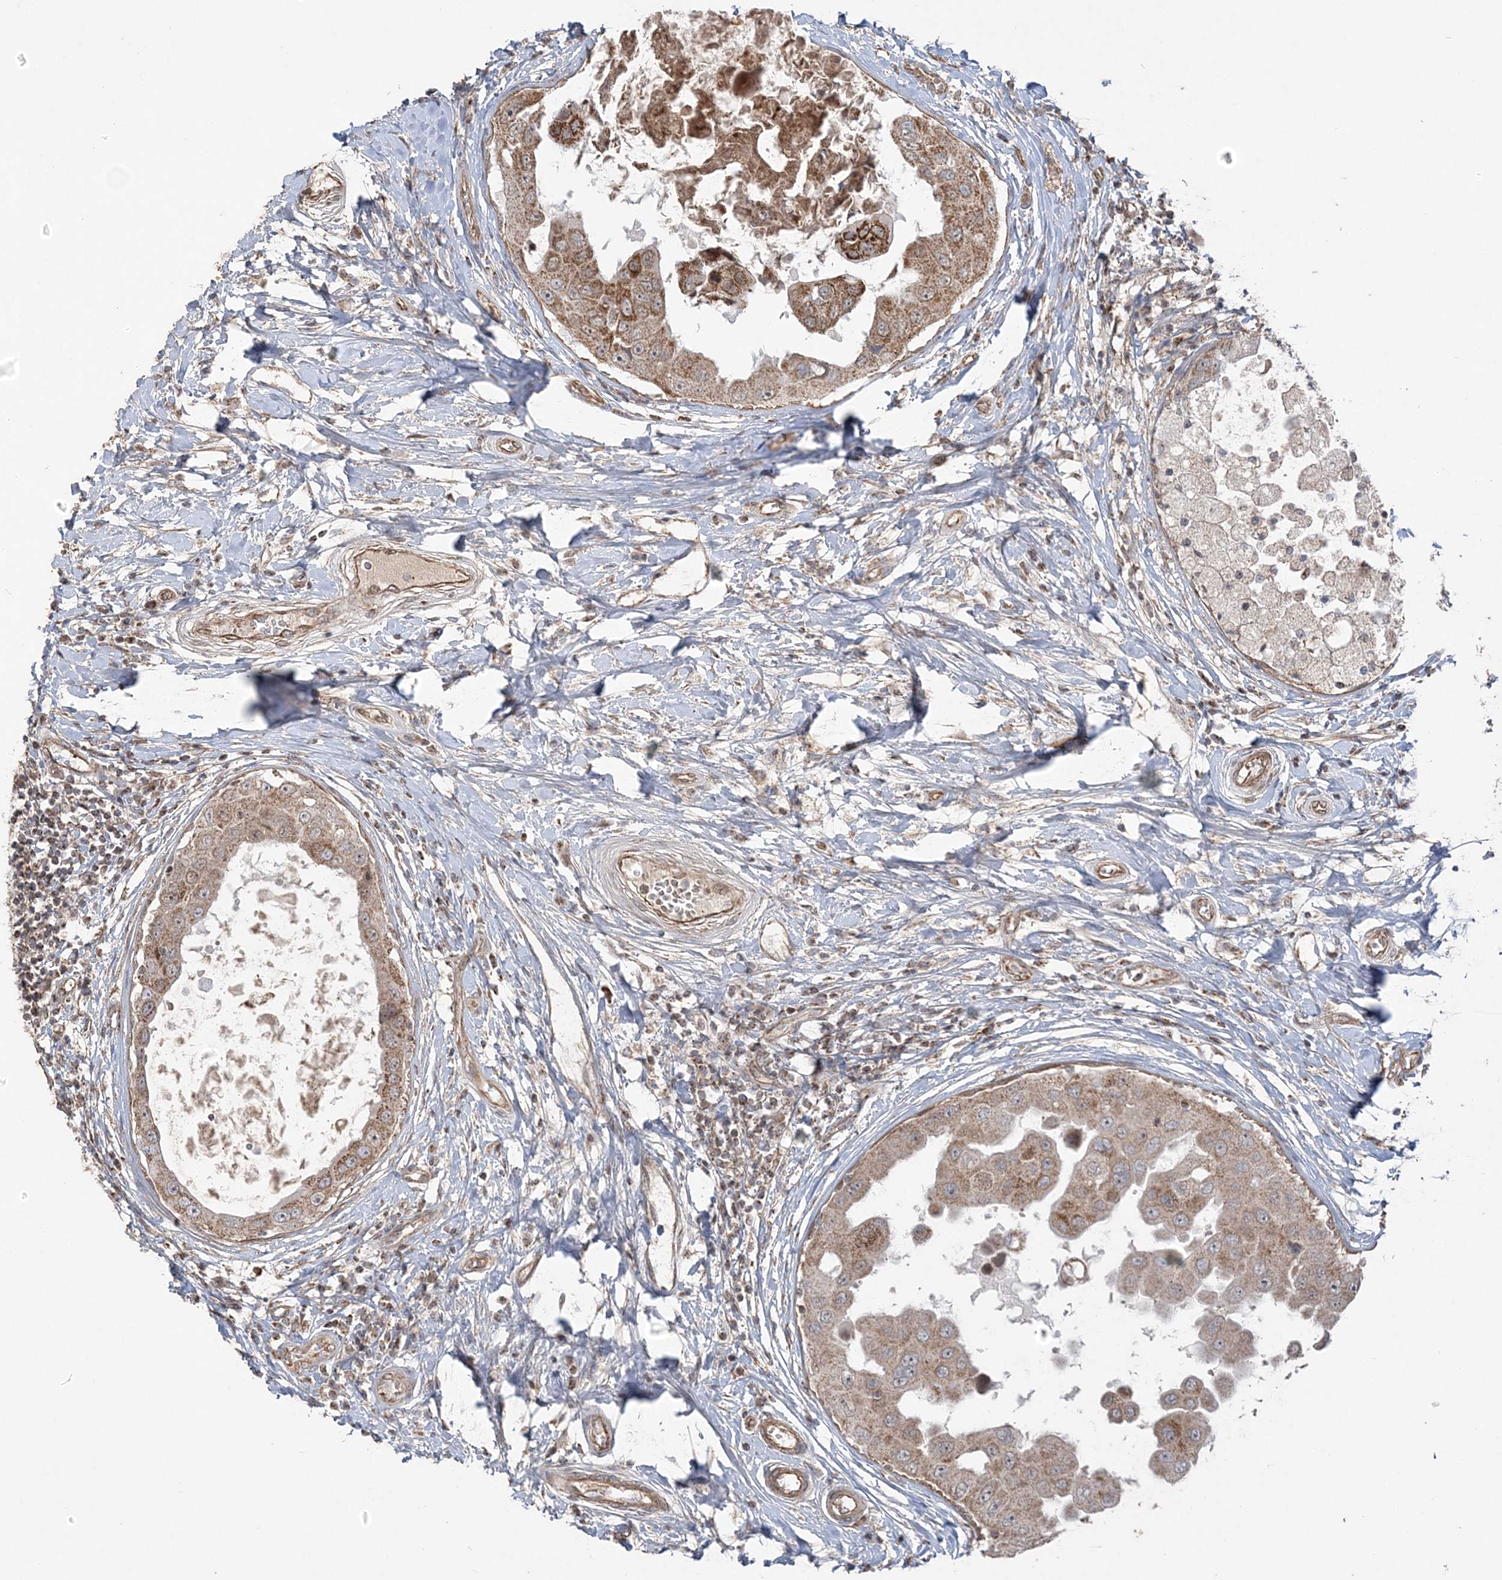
{"staining": {"intensity": "moderate", "quantity": ">75%", "location": "cytoplasmic/membranous"}, "tissue": "breast cancer", "cell_type": "Tumor cells", "image_type": "cancer", "snomed": [{"axis": "morphology", "description": "Duct carcinoma"}, {"axis": "topography", "description": "Breast"}], "caption": "Immunohistochemistry image of human breast cancer stained for a protein (brown), which shows medium levels of moderate cytoplasmic/membranous positivity in approximately >75% of tumor cells.", "gene": "SCLT1", "patient": {"sex": "female", "age": 27}}